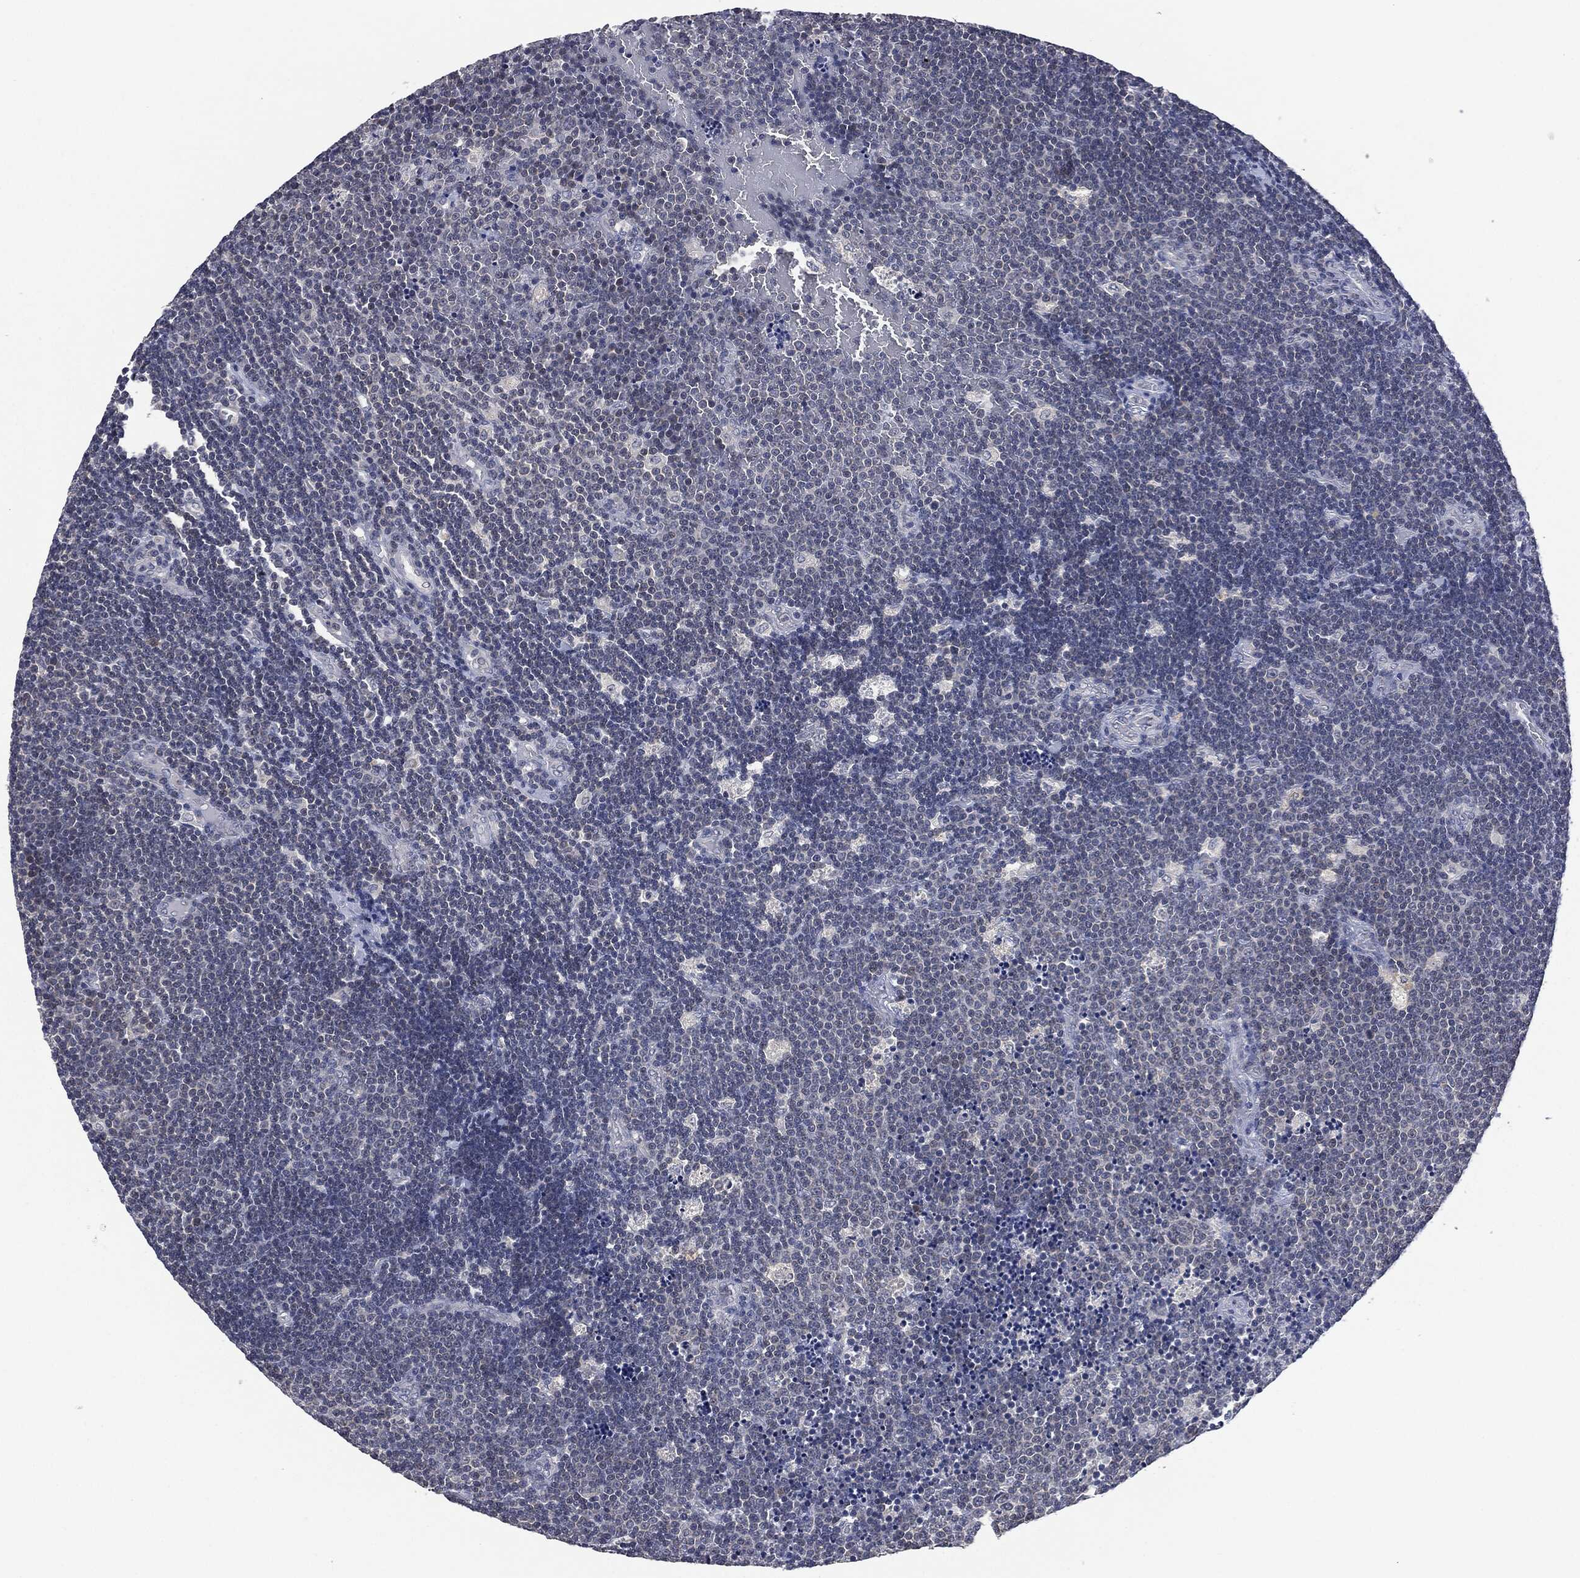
{"staining": {"intensity": "negative", "quantity": "none", "location": "none"}, "tissue": "lymphoma", "cell_type": "Tumor cells", "image_type": "cancer", "snomed": [{"axis": "morphology", "description": "Malignant lymphoma, non-Hodgkin's type, Low grade"}, {"axis": "topography", "description": "Brain"}], "caption": "Immunohistochemistry (IHC) image of lymphoma stained for a protein (brown), which shows no expression in tumor cells.", "gene": "IL1RN", "patient": {"sex": "female", "age": 66}}